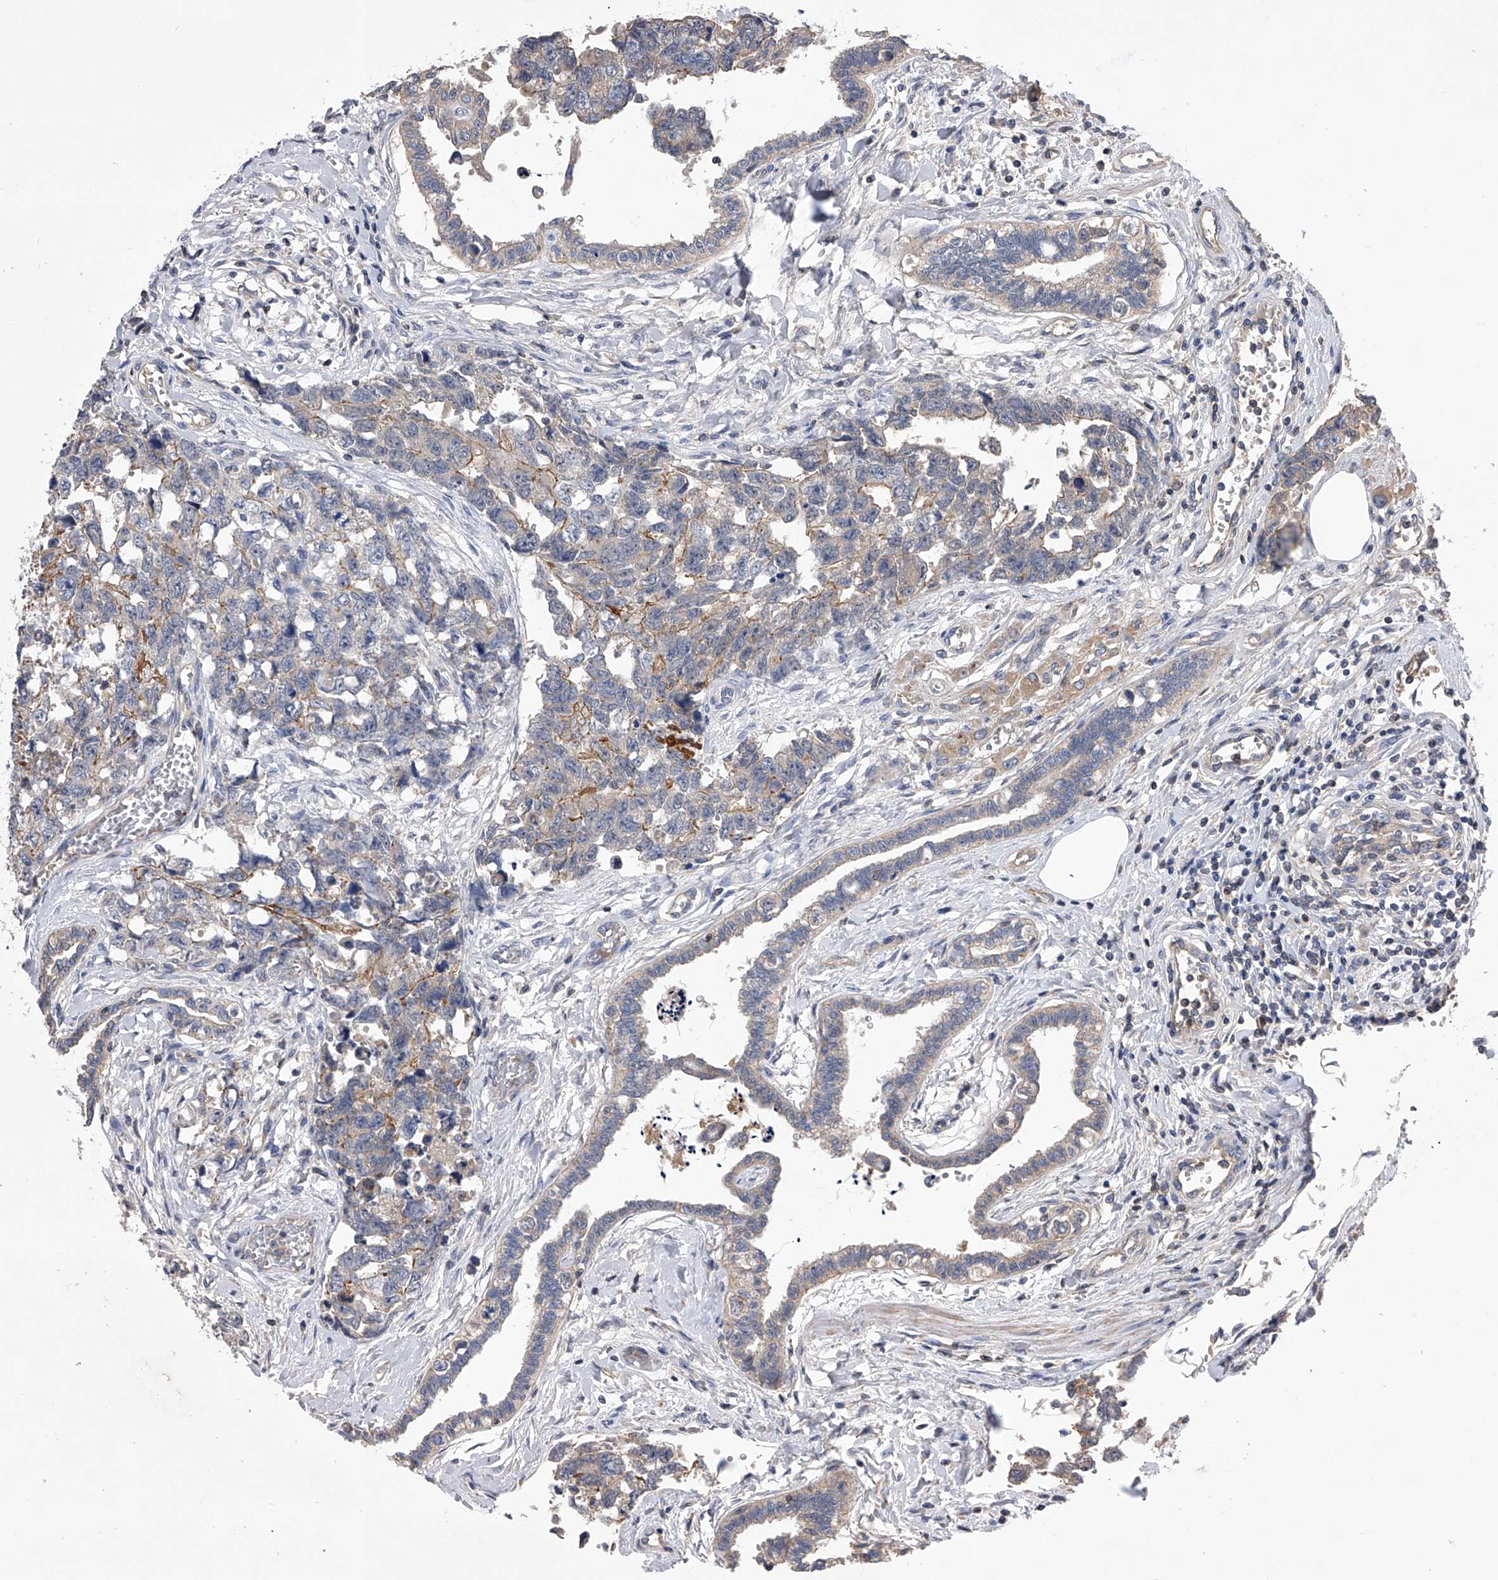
{"staining": {"intensity": "moderate", "quantity": "<25%", "location": "cytoplasmic/membranous"}, "tissue": "testis cancer", "cell_type": "Tumor cells", "image_type": "cancer", "snomed": [{"axis": "morphology", "description": "Carcinoma, Embryonal, NOS"}, {"axis": "topography", "description": "Testis"}], "caption": "Protein staining reveals moderate cytoplasmic/membranous positivity in about <25% of tumor cells in embryonal carcinoma (testis).", "gene": "CUL7", "patient": {"sex": "male", "age": 31}}